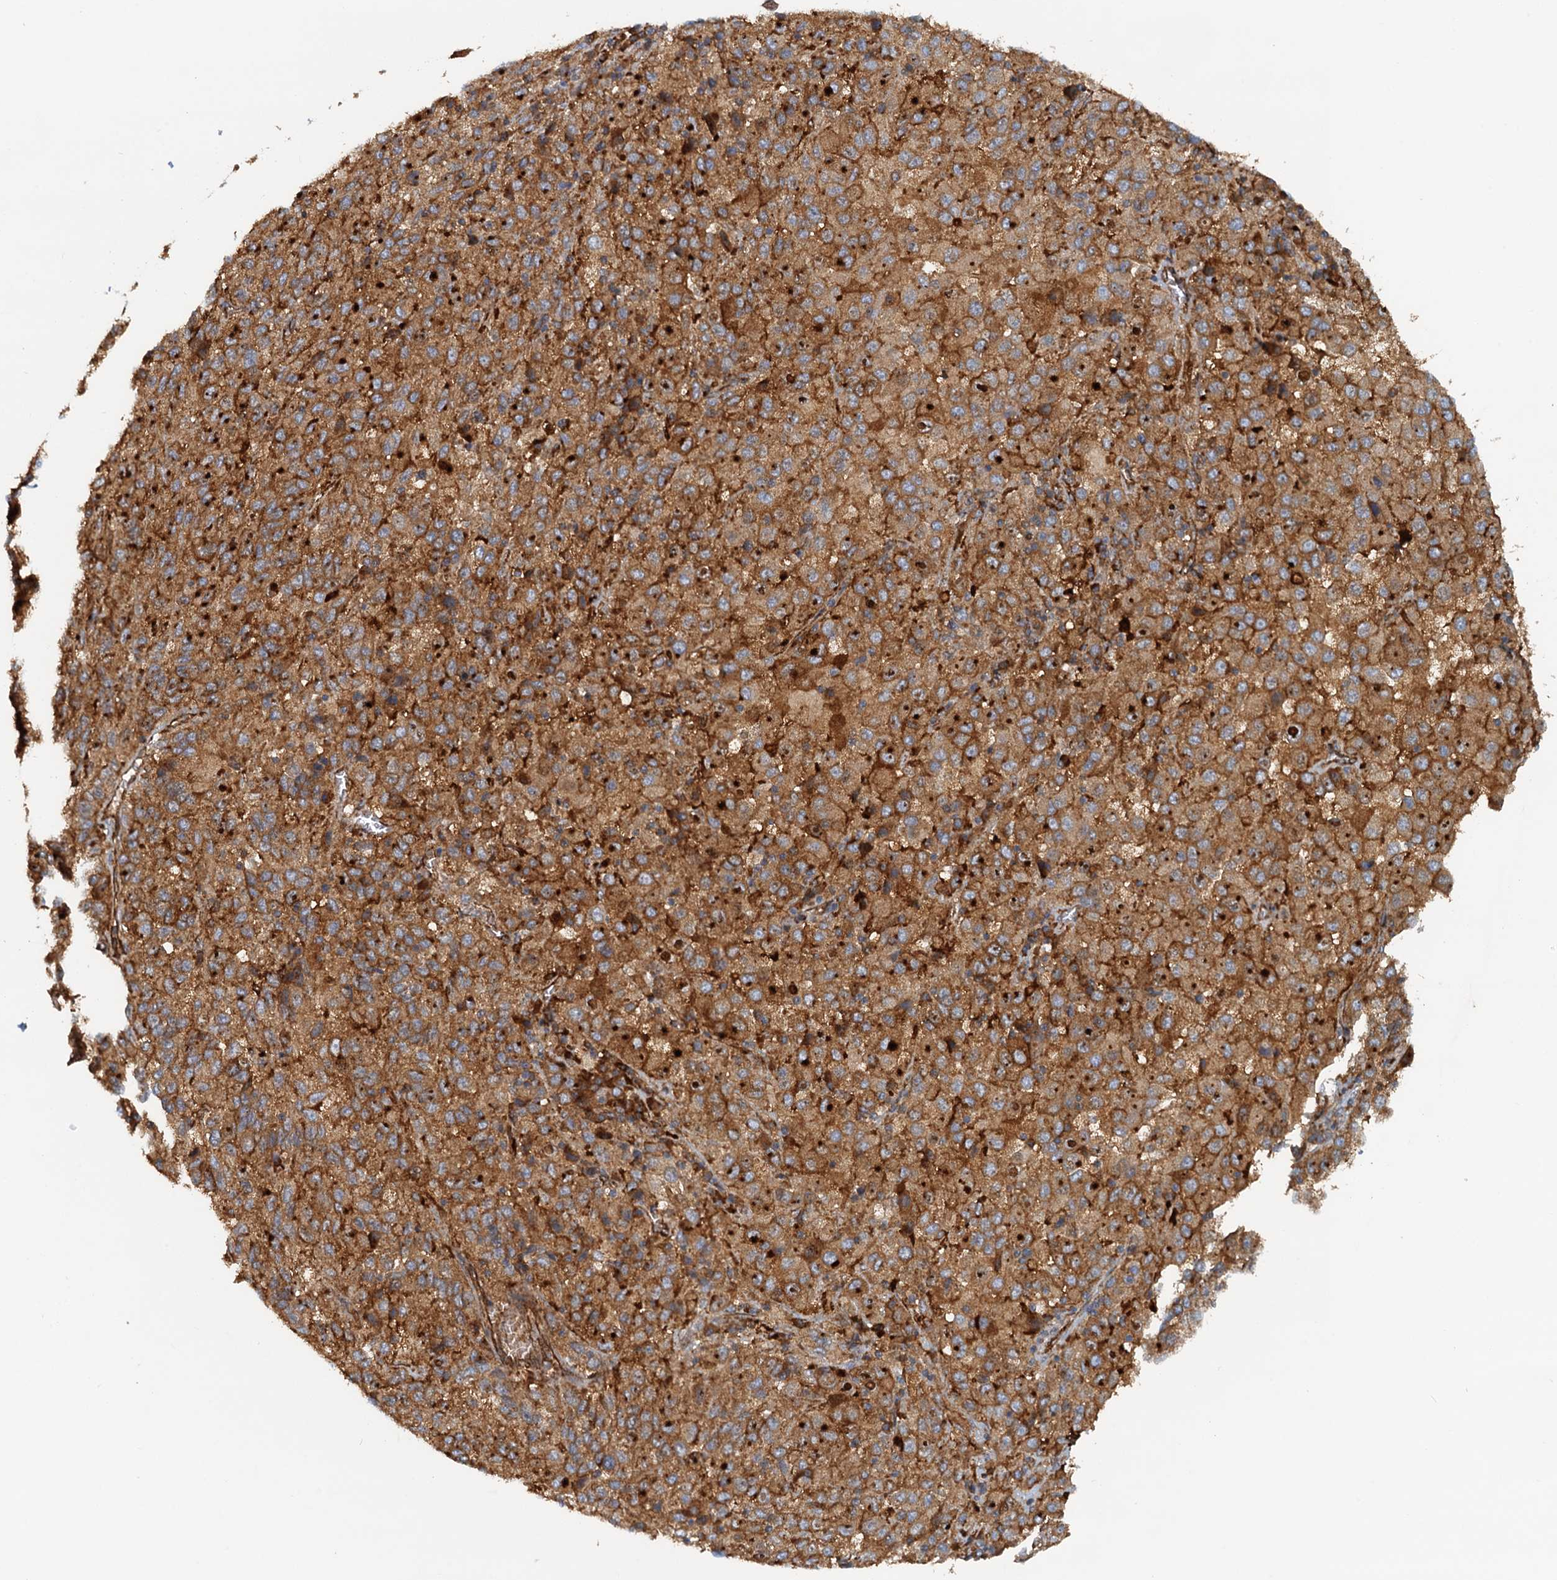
{"staining": {"intensity": "moderate", "quantity": ">75%", "location": "cytoplasmic/membranous"}, "tissue": "melanoma", "cell_type": "Tumor cells", "image_type": "cancer", "snomed": [{"axis": "morphology", "description": "Malignant melanoma, Metastatic site"}, {"axis": "topography", "description": "Lung"}], "caption": "Immunohistochemical staining of melanoma shows medium levels of moderate cytoplasmic/membranous staining in approximately >75% of tumor cells.", "gene": "NIPAL3", "patient": {"sex": "male", "age": 64}}